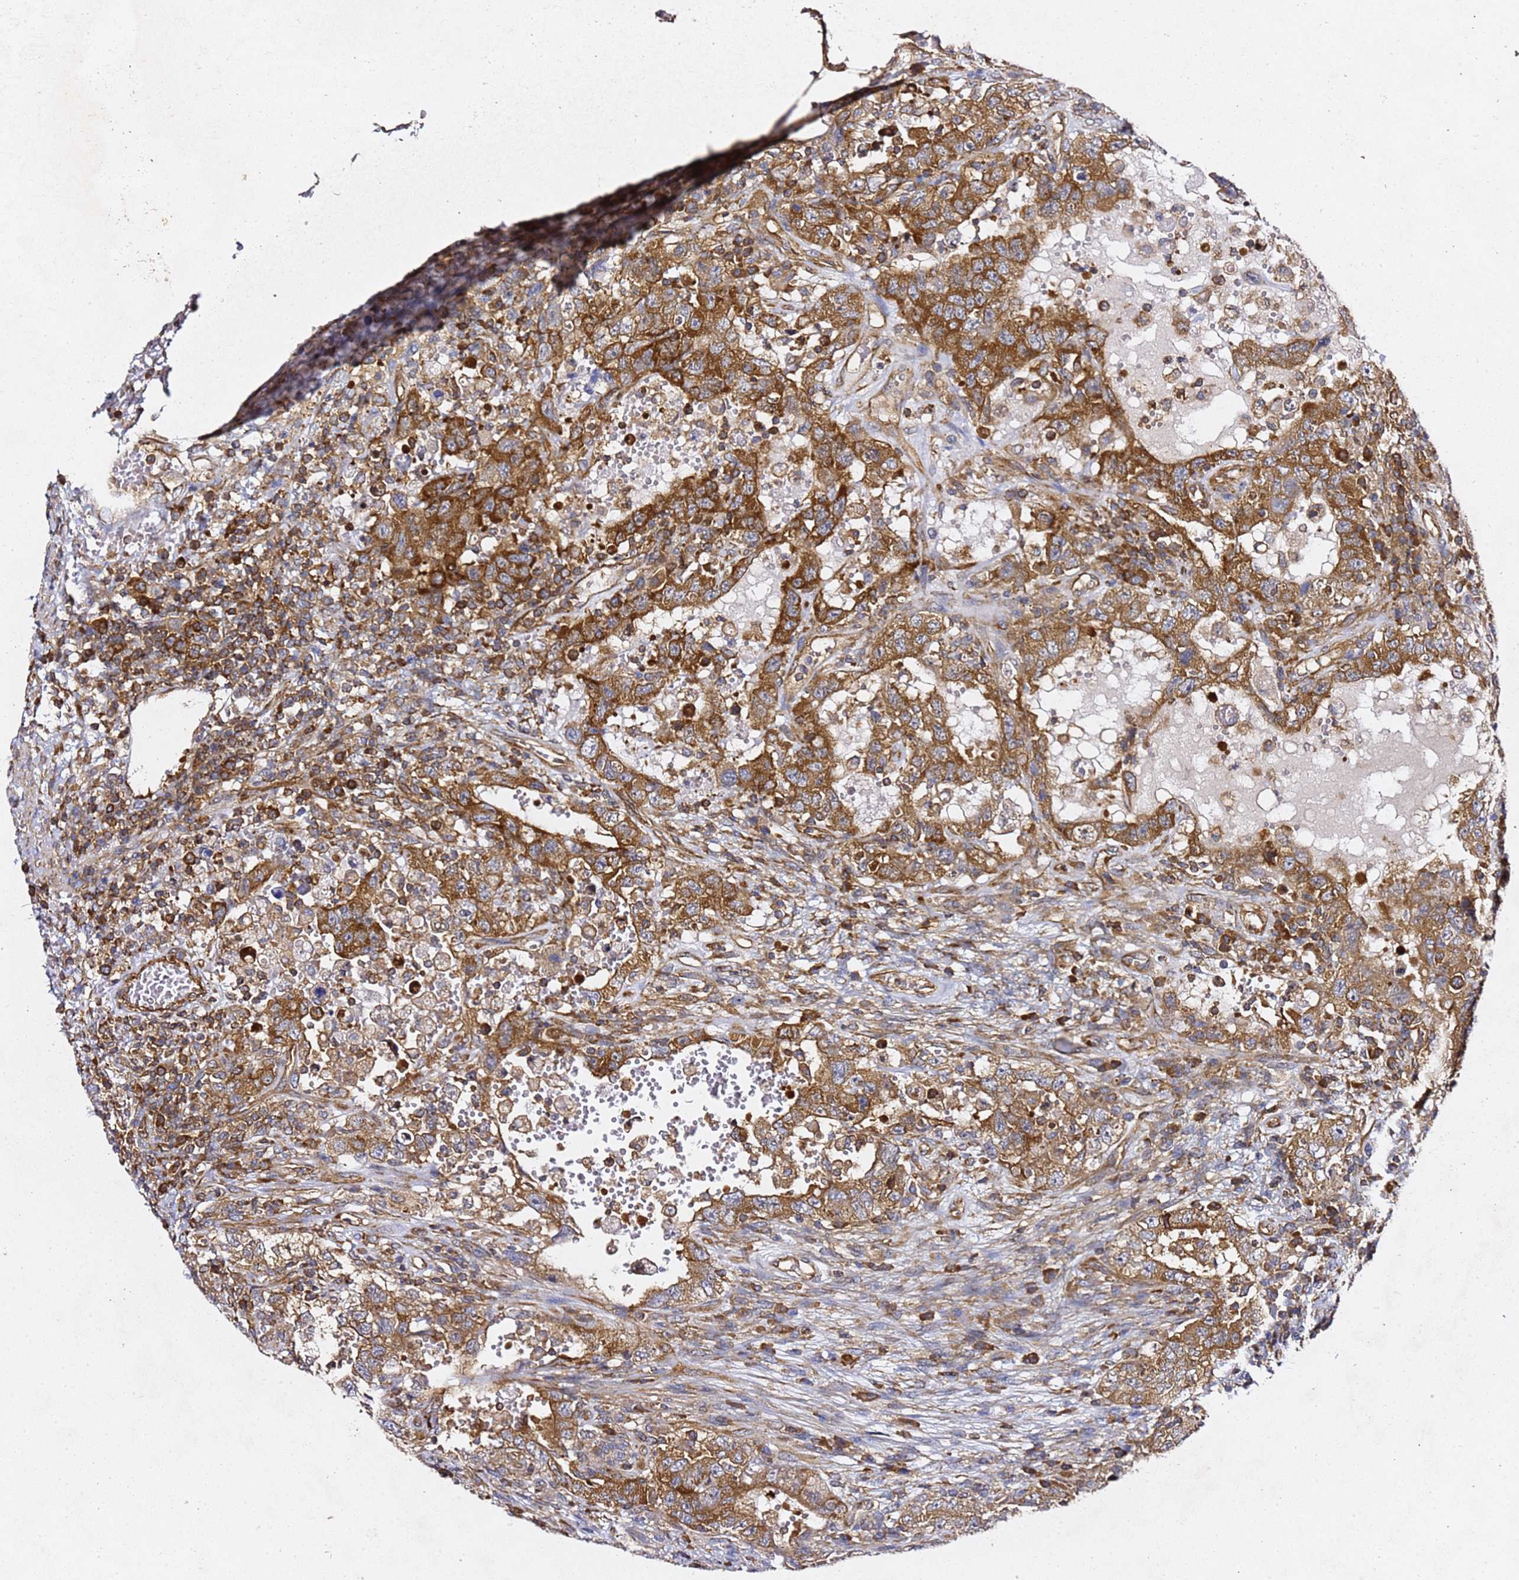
{"staining": {"intensity": "strong", "quantity": ">75%", "location": "cytoplasmic/membranous"}, "tissue": "testis cancer", "cell_type": "Tumor cells", "image_type": "cancer", "snomed": [{"axis": "morphology", "description": "Carcinoma, Embryonal, NOS"}, {"axis": "topography", "description": "Testis"}], "caption": "DAB immunohistochemical staining of testis cancer shows strong cytoplasmic/membranous protein expression in approximately >75% of tumor cells.", "gene": "TPST1", "patient": {"sex": "male", "age": 26}}